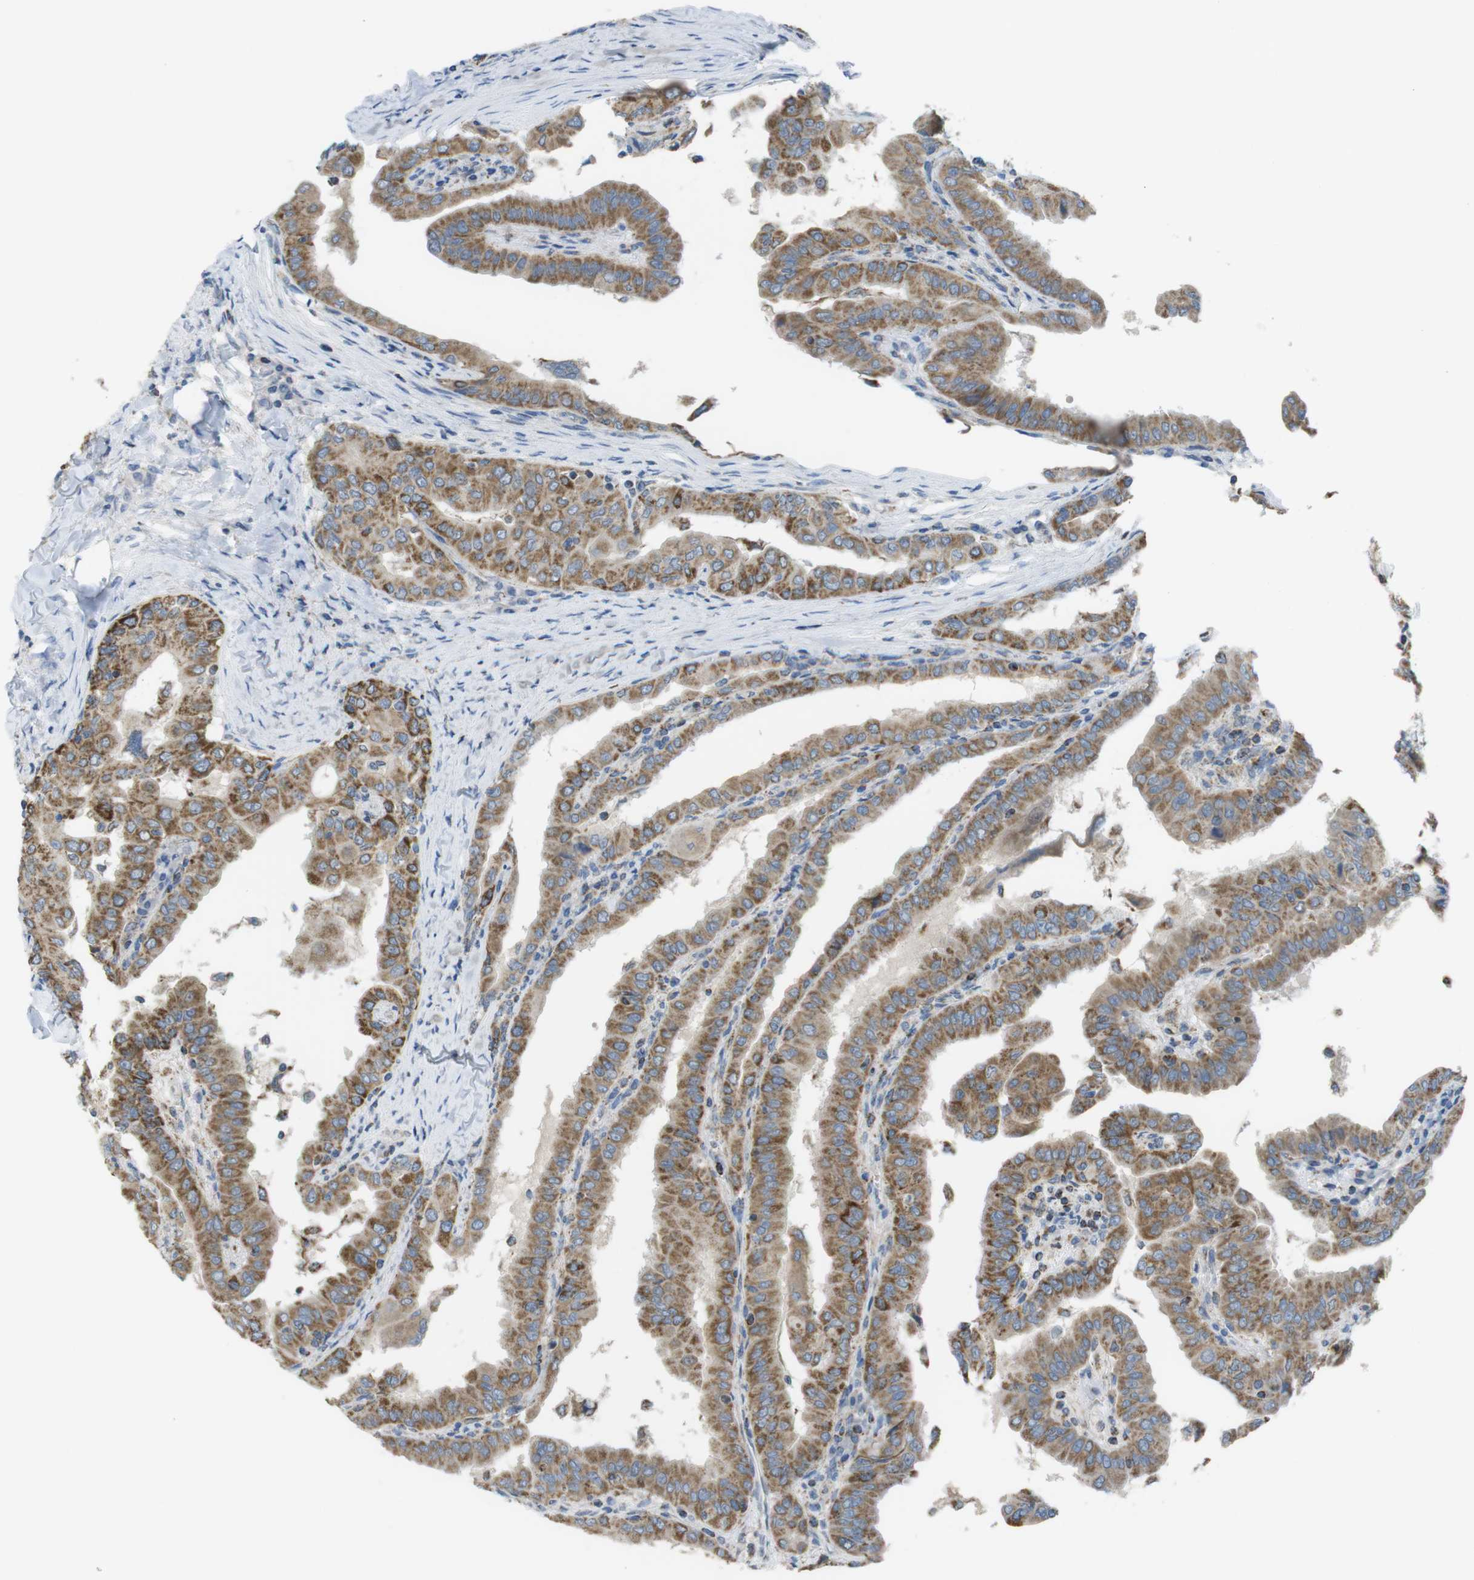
{"staining": {"intensity": "moderate", "quantity": ">75%", "location": "cytoplasmic/membranous"}, "tissue": "thyroid cancer", "cell_type": "Tumor cells", "image_type": "cancer", "snomed": [{"axis": "morphology", "description": "Papillary adenocarcinoma, NOS"}, {"axis": "topography", "description": "Thyroid gland"}], "caption": "DAB immunohistochemical staining of thyroid cancer (papillary adenocarcinoma) displays moderate cytoplasmic/membranous protein expression in about >75% of tumor cells. (DAB = brown stain, brightfield microscopy at high magnification).", "gene": "GRIK2", "patient": {"sex": "male", "age": 33}}